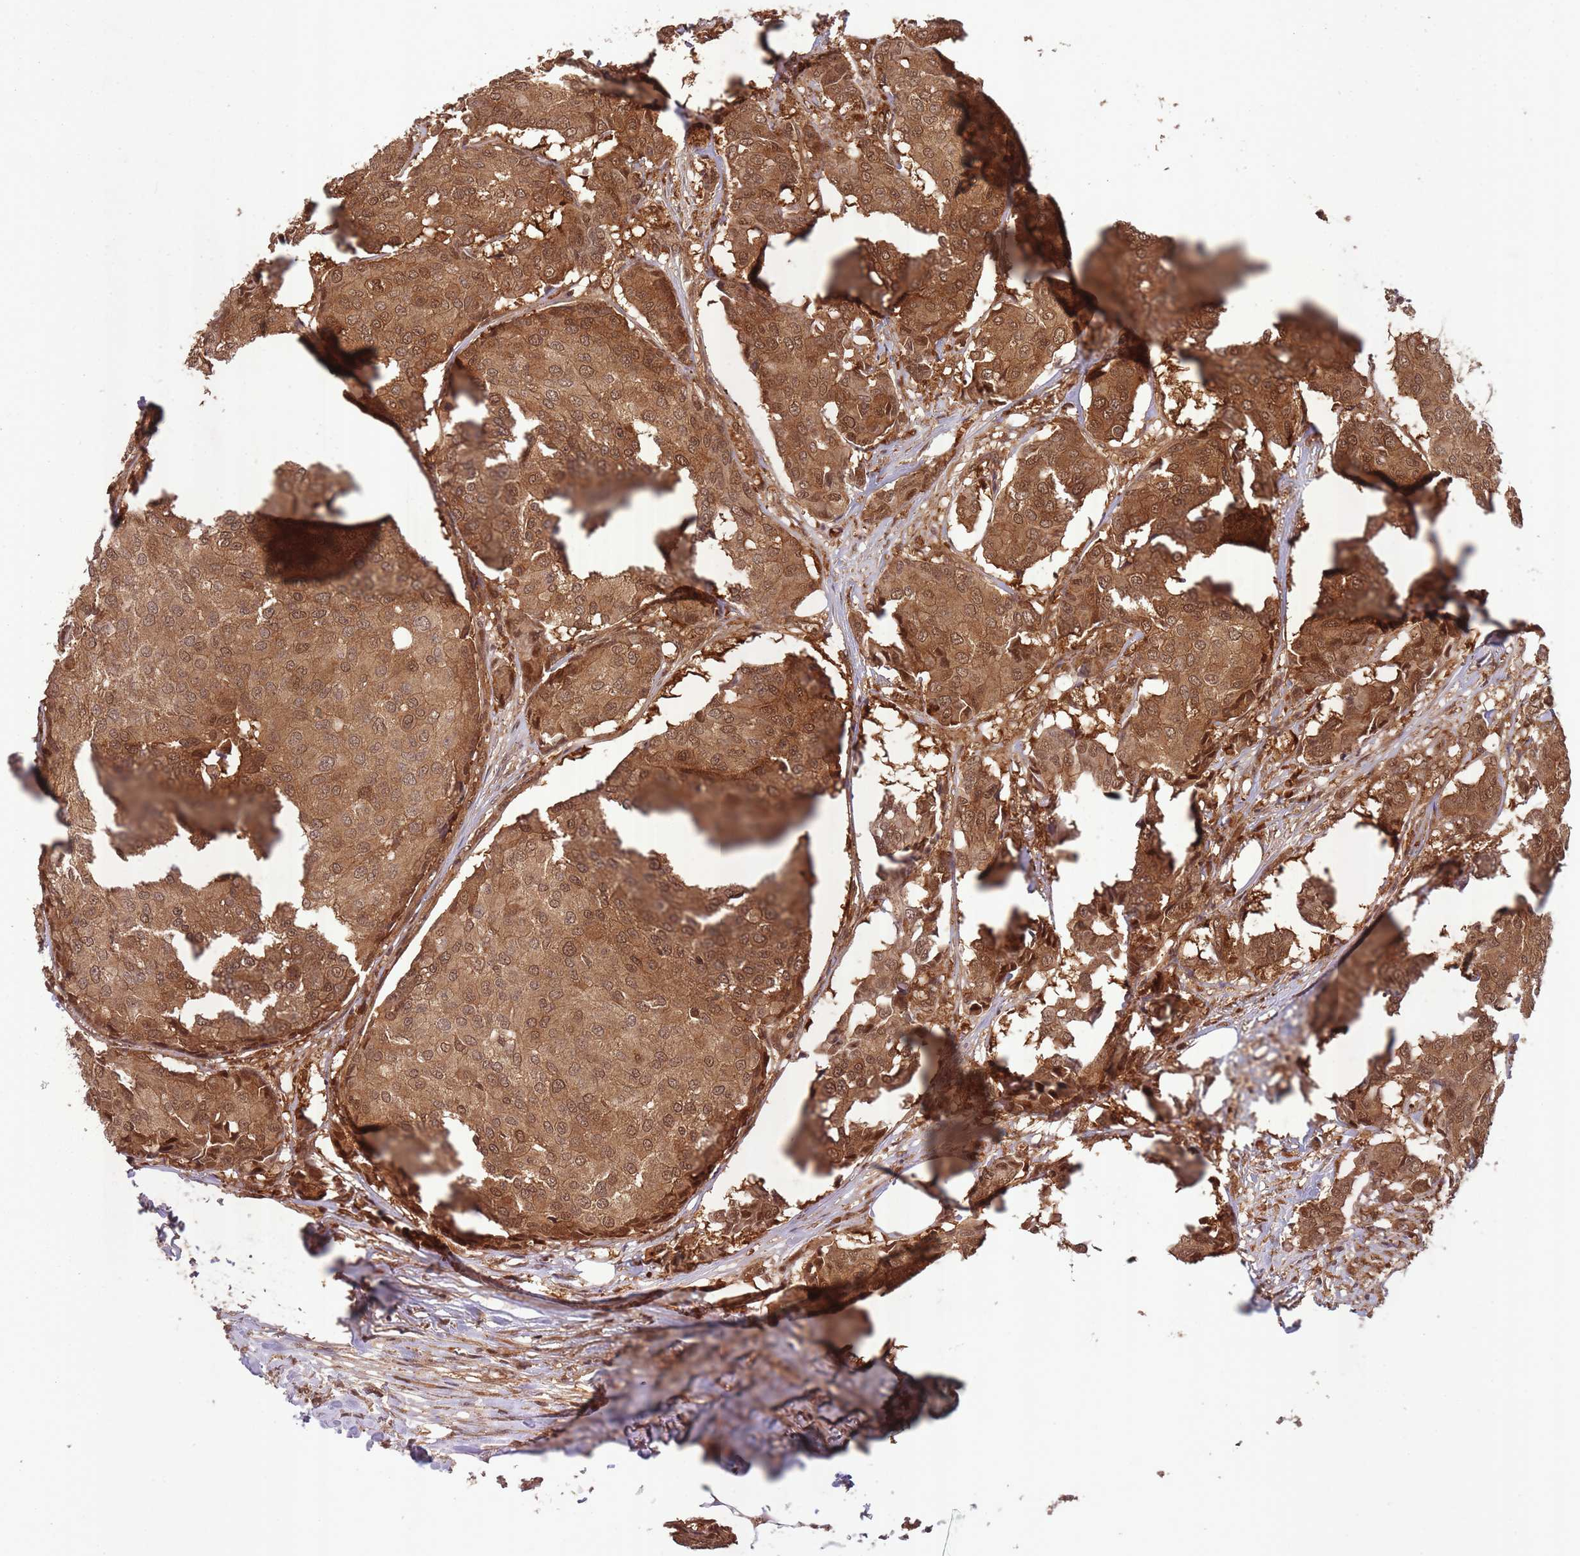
{"staining": {"intensity": "moderate", "quantity": ">75%", "location": "cytoplasmic/membranous,nuclear"}, "tissue": "breast cancer", "cell_type": "Tumor cells", "image_type": "cancer", "snomed": [{"axis": "morphology", "description": "Duct carcinoma"}, {"axis": "topography", "description": "Breast"}], "caption": "Human breast intraductal carcinoma stained for a protein (brown) demonstrates moderate cytoplasmic/membranous and nuclear positive expression in about >75% of tumor cells.", "gene": "PPP6R3", "patient": {"sex": "female", "age": 75}}